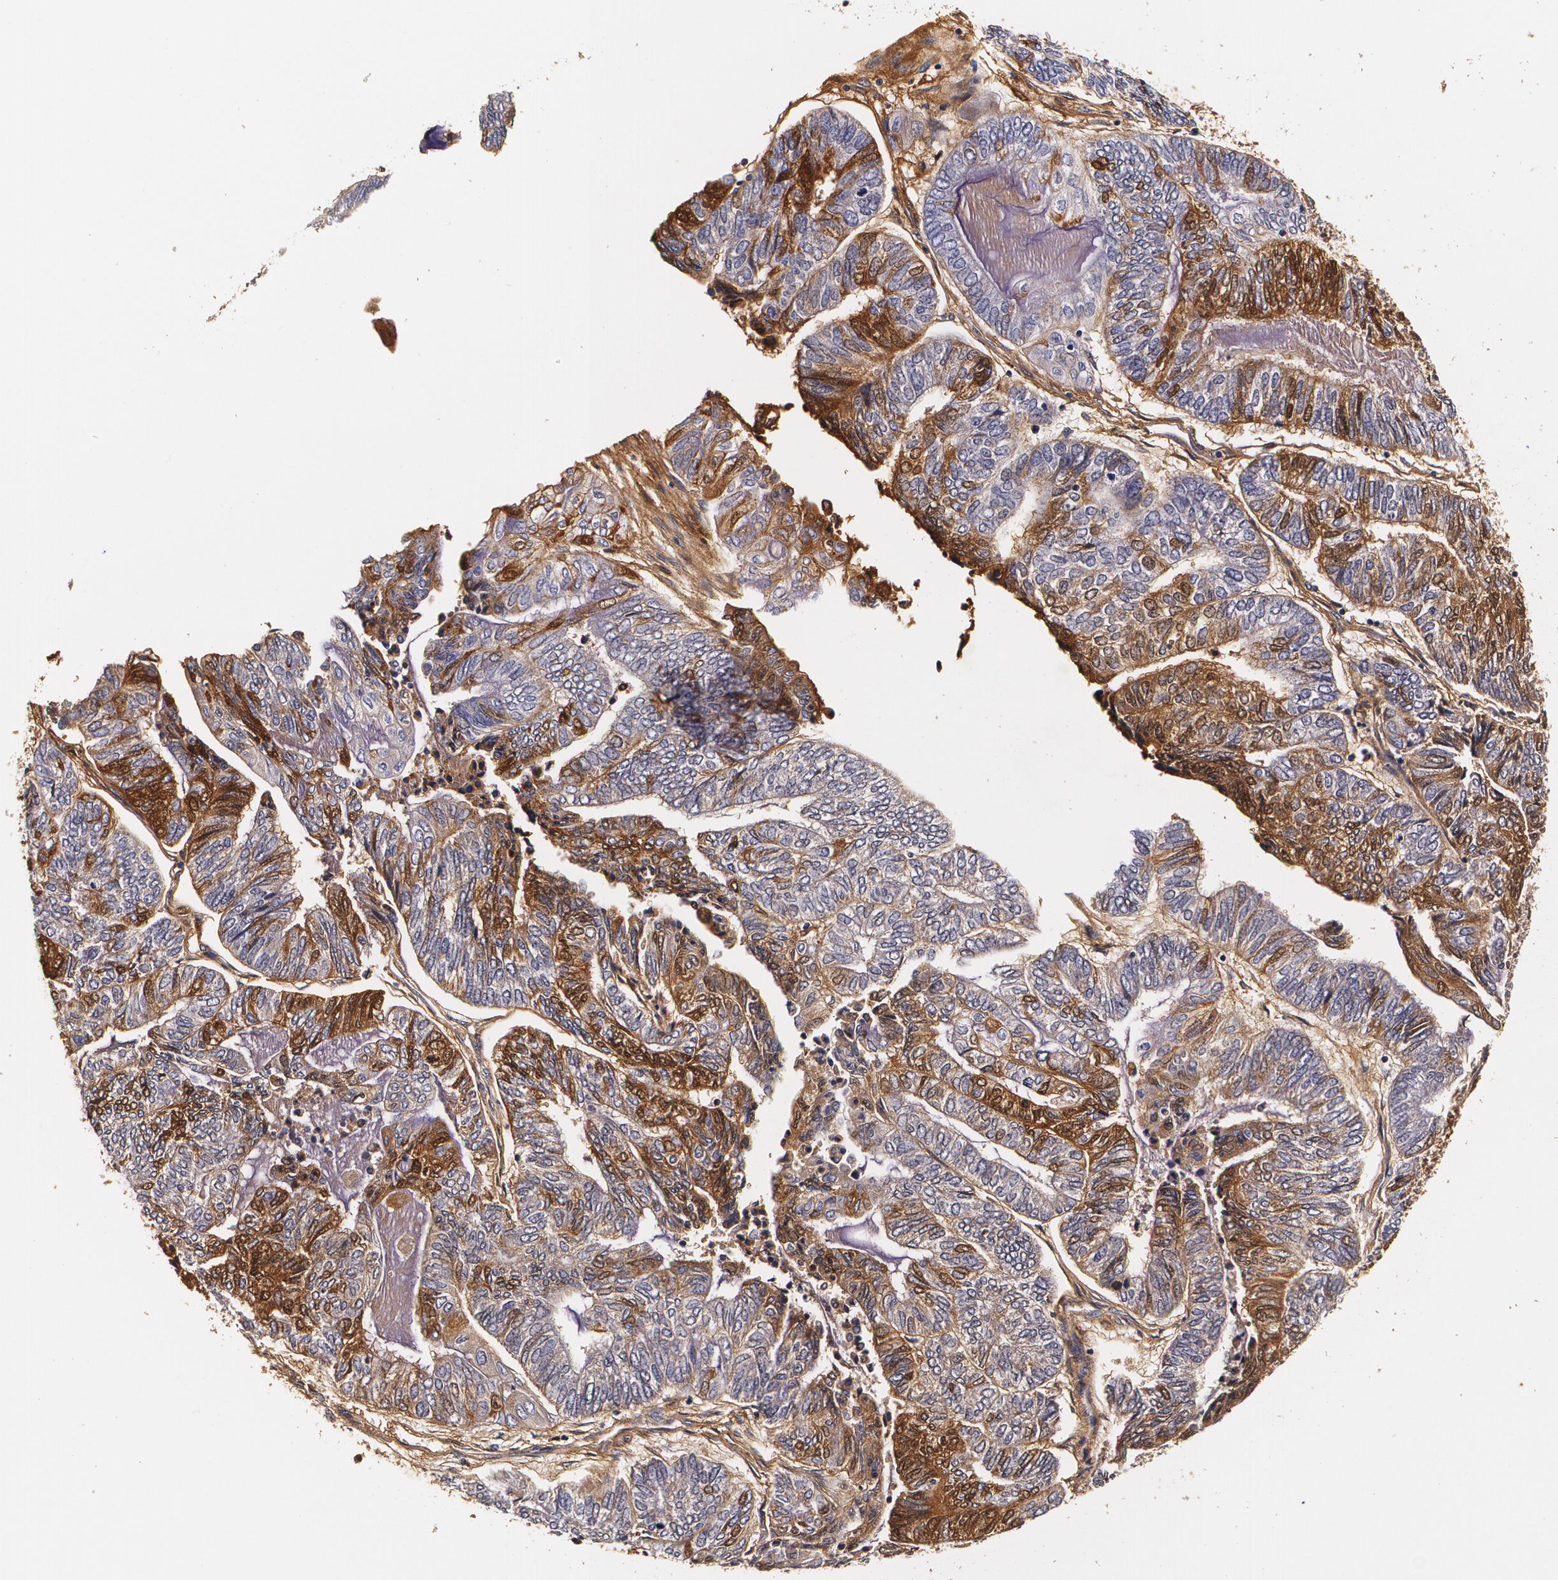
{"staining": {"intensity": "moderate", "quantity": "<25%", "location": "cytoplasmic/membranous"}, "tissue": "endometrial cancer", "cell_type": "Tumor cells", "image_type": "cancer", "snomed": [{"axis": "morphology", "description": "Adenocarcinoma, NOS"}, {"axis": "topography", "description": "Uterus"}, {"axis": "topography", "description": "Endometrium"}], "caption": "DAB (3,3'-diaminobenzidine) immunohistochemical staining of adenocarcinoma (endometrial) reveals moderate cytoplasmic/membranous protein expression in approximately <25% of tumor cells.", "gene": "TTR", "patient": {"sex": "female", "age": 70}}